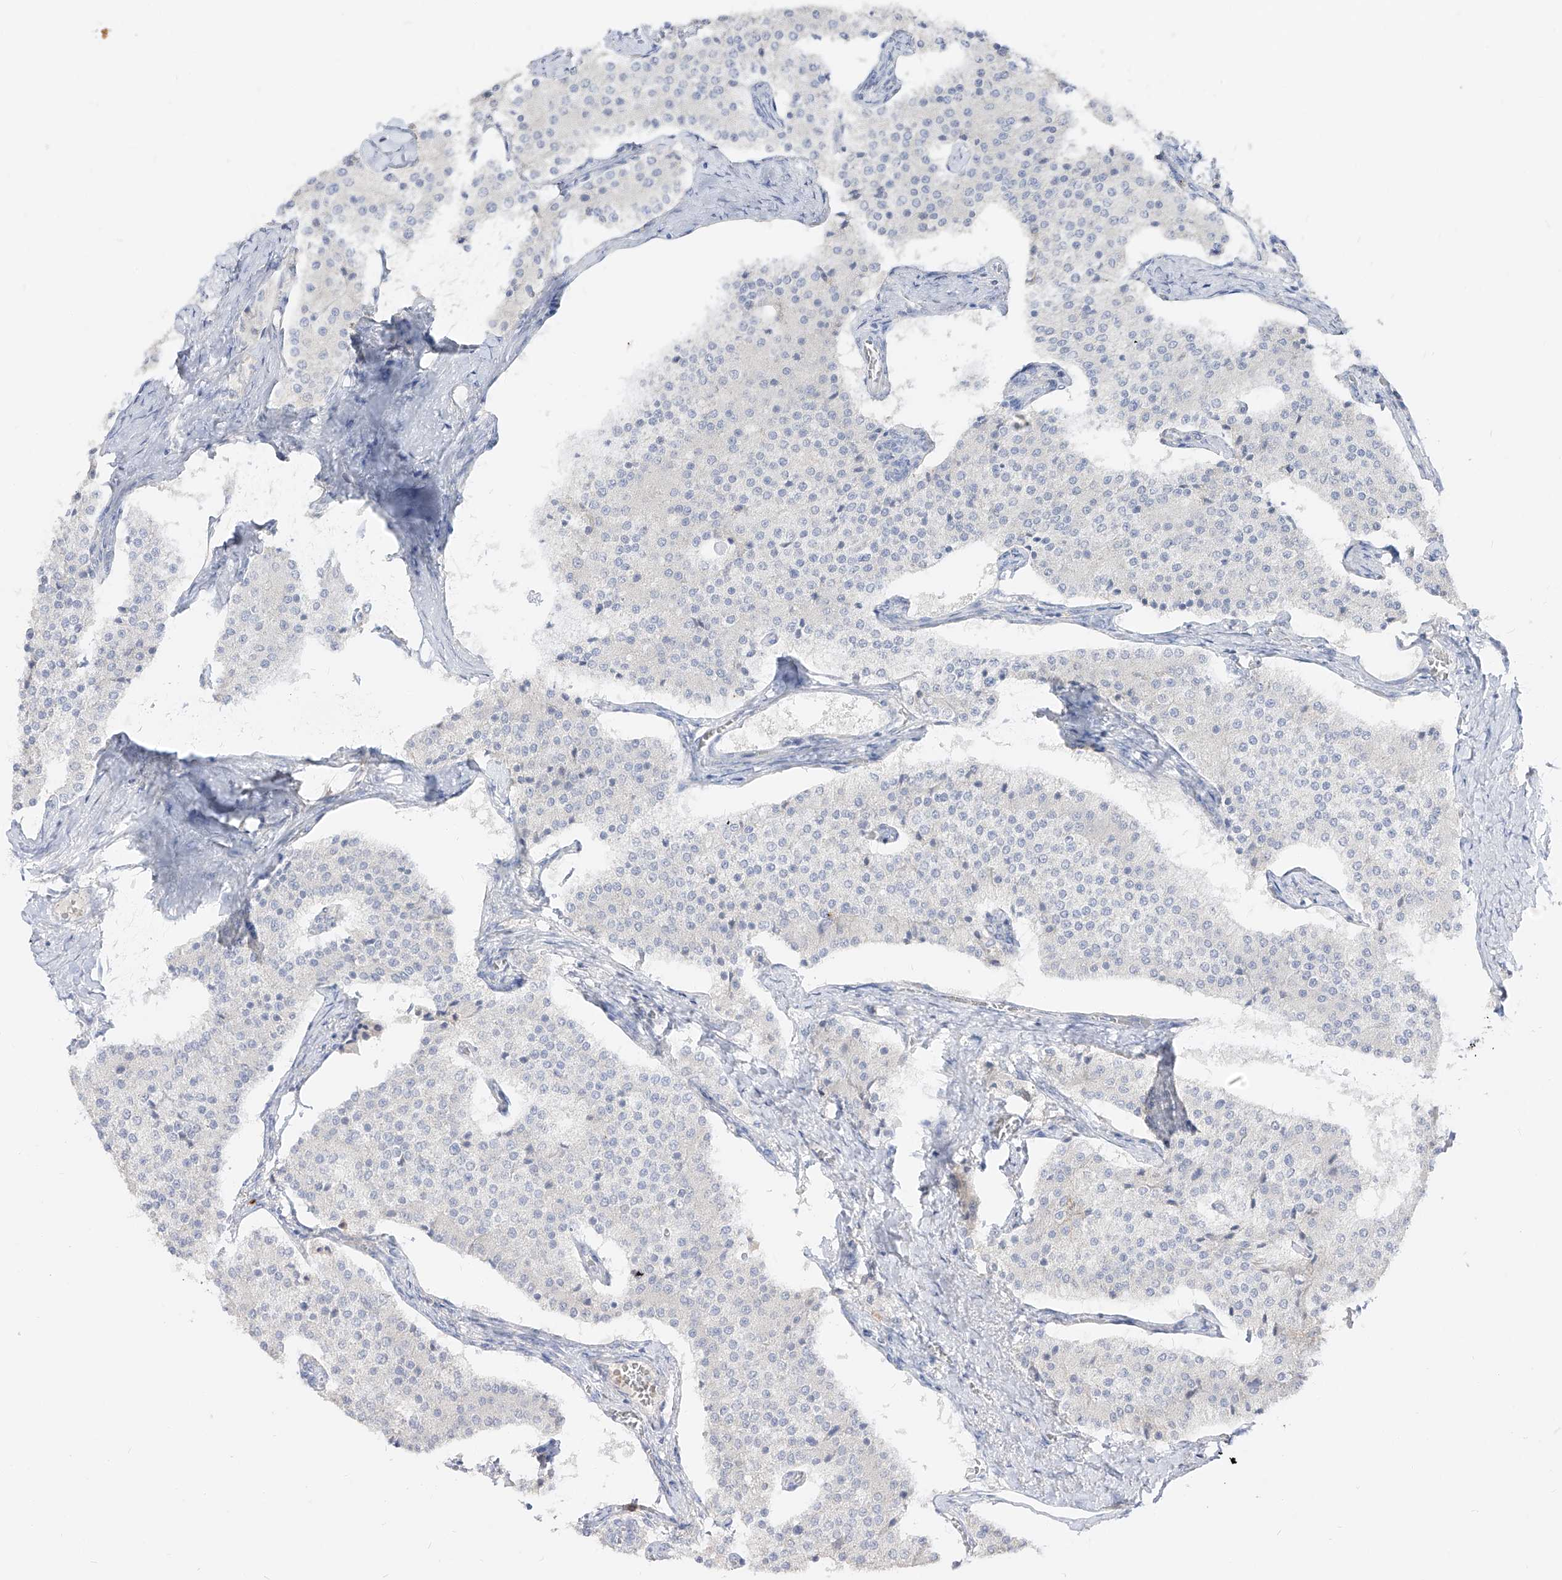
{"staining": {"intensity": "negative", "quantity": "none", "location": "none"}, "tissue": "carcinoid", "cell_type": "Tumor cells", "image_type": "cancer", "snomed": [{"axis": "morphology", "description": "Carcinoid, malignant, NOS"}, {"axis": "topography", "description": "Colon"}], "caption": "A photomicrograph of human carcinoid (malignant) is negative for staining in tumor cells.", "gene": "RBFOX3", "patient": {"sex": "female", "age": 52}}